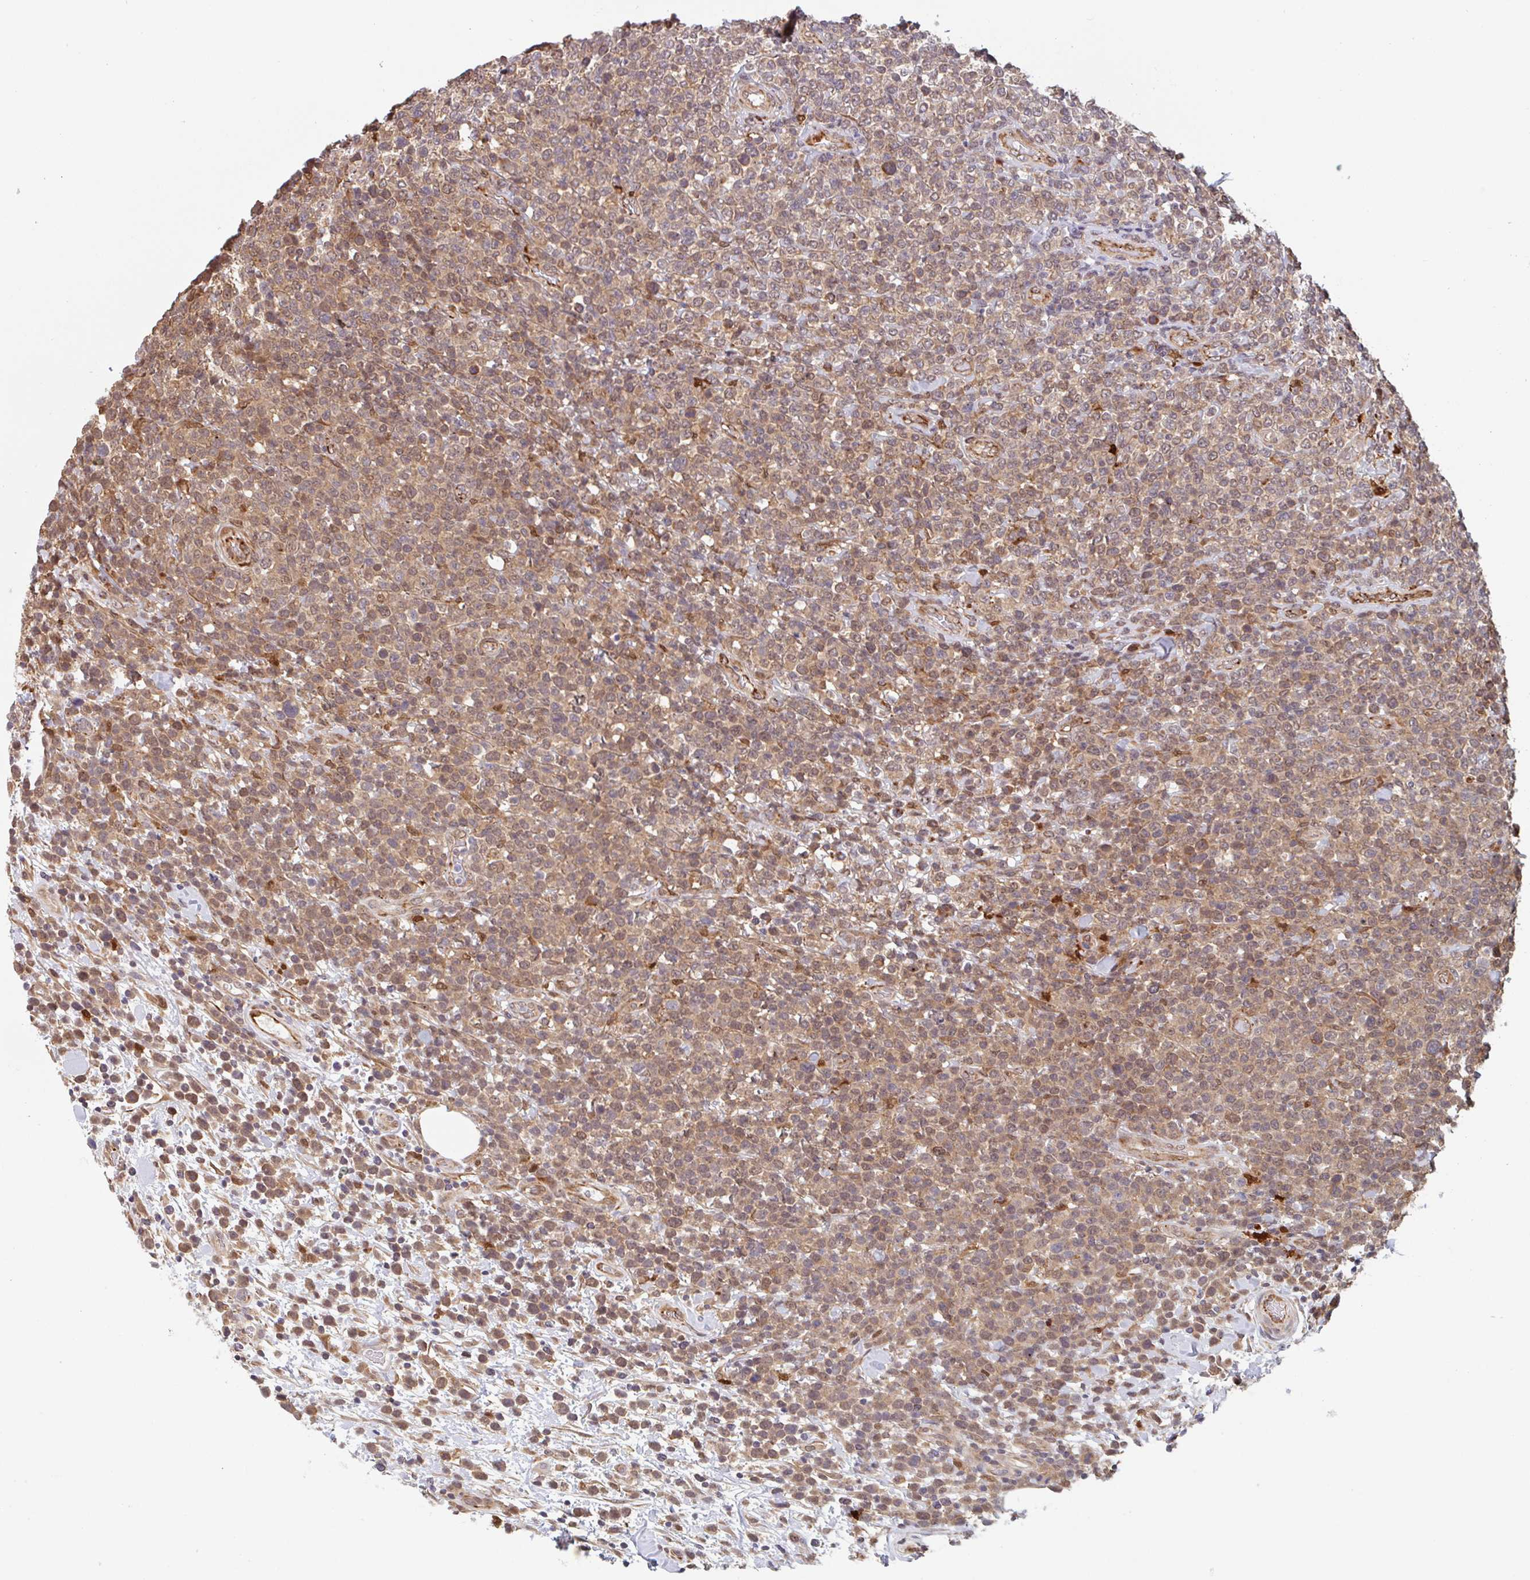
{"staining": {"intensity": "weak", "quantity": ">75%", "location": "cytoplasmic/membranous"}, "tissue": "lymphoma", "cell_type": "Tumor cells", "image_type": "cancer", "snomed": [{"axis": "morphology", "description": "Malignant lymphoma, non-Hodgkin's type, High grade"}, {"axis": "topography", "description": "Soft tissue"}], "caption": "Protein expression analysis of human high-grade malignant lymphoma, non-Hodgkin's type reveals weak cytoplasmic/membranous positivity in approximately >75% of tumor cells. (Brightfield microscopy of DAB IHC at high magnification).", "gene": "NUB1", "patient": {"sex": "female", "age": 56}}